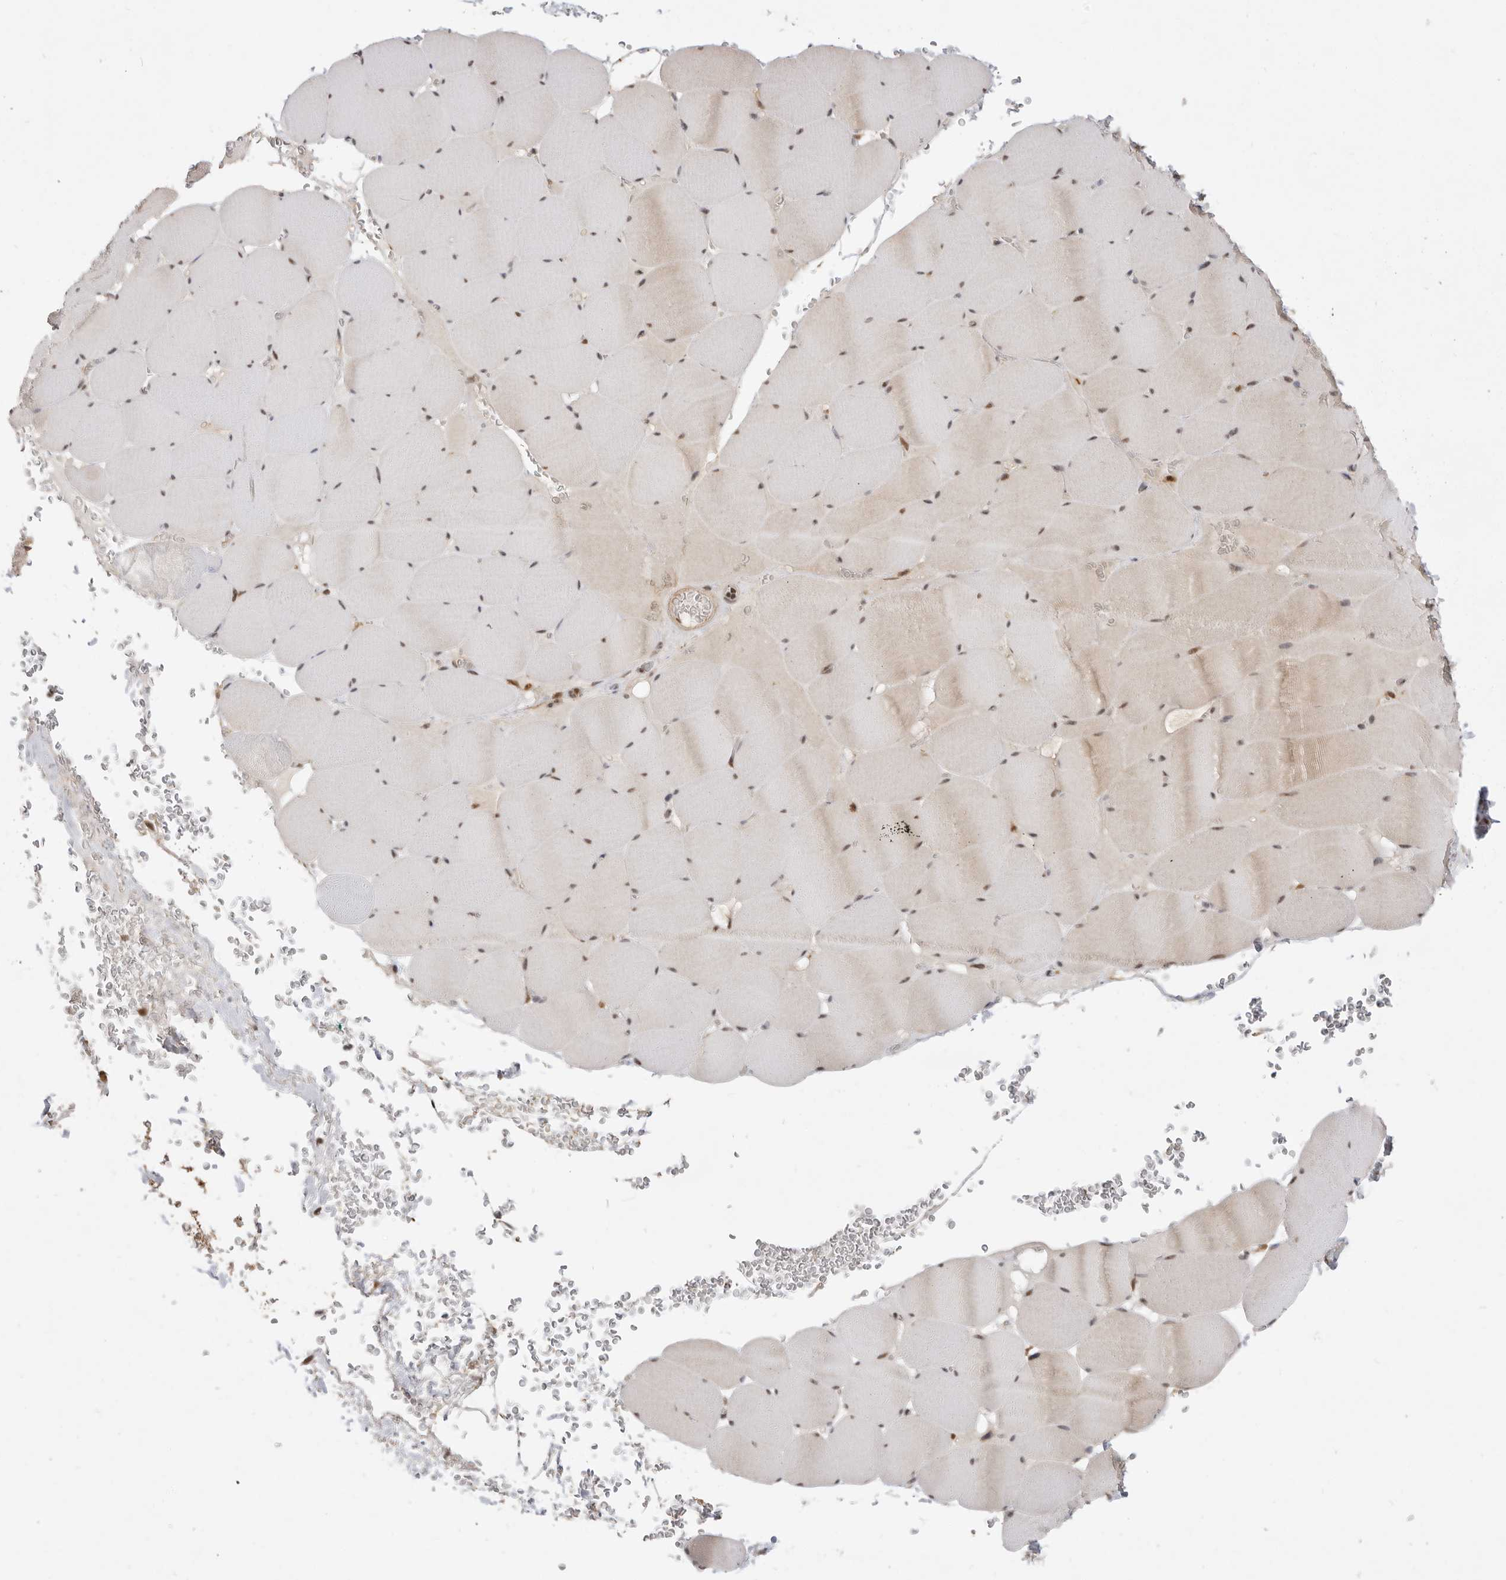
{"staining": {"intensity": "moderate", "quantity": ">75%", "location": "nuclear"}, "tissue": "skeletal muscle", "cell_type": "Myocytes", "image_type": "normal", "snomed": [{"axis": "morphology", "description": "Normal tissue, NOS"}, {"axis": "topography", "description": "Skeletal muscle"}], "caption": "Immunohistochemistry staining of unremarkable skeletal muscle, which demonstrates medium levels of moderate nuclear positivity in approximately >75% of myocytes indicating moderate nuclear protein staining. The staining was performed using DAB (brown) for protein detection and nuclei were counterstained in hematoxylin (blue).", "gene": "ADPRS", "patient": {"sex": "male", "age": 62}}